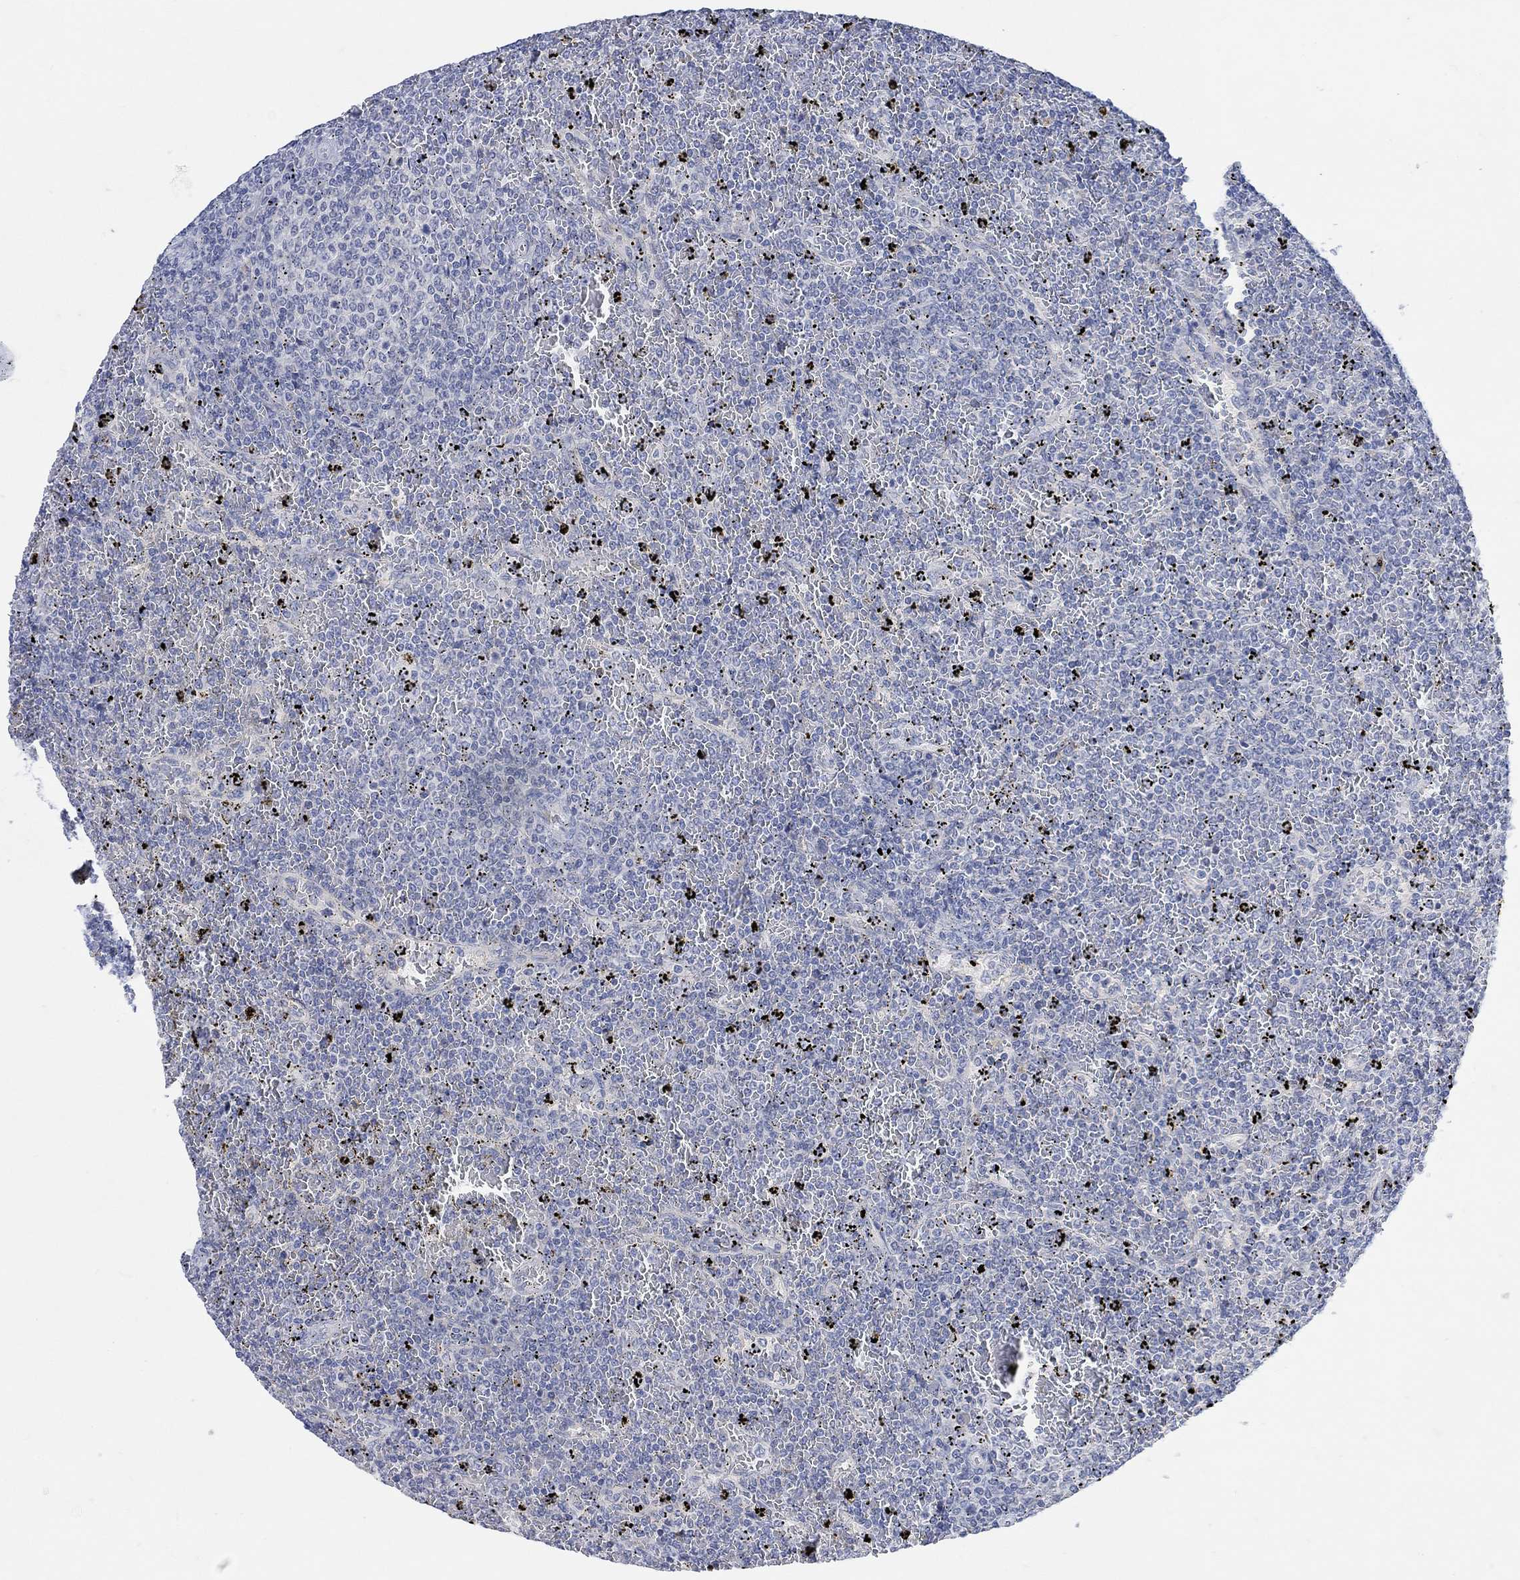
{"staining": {"intensity": "negative", "quantity": "none", "location": "none"}, "tissue": "lymphoma", "cell_type": "Tumor cells", "image_type": "cancer", "snomed": [{"axis": "morphology", "description": "Malignant lymphoma, non-Hodgkin's type, Low grade"}, {"axis": "topography", "description": "Spleen"}], "caption": "A histopathology image of lymphoma stained for a protein shows no brown staining in tumor cells.", "gene": "MSTN", "patient": {"sex": "female", "age": 77}}